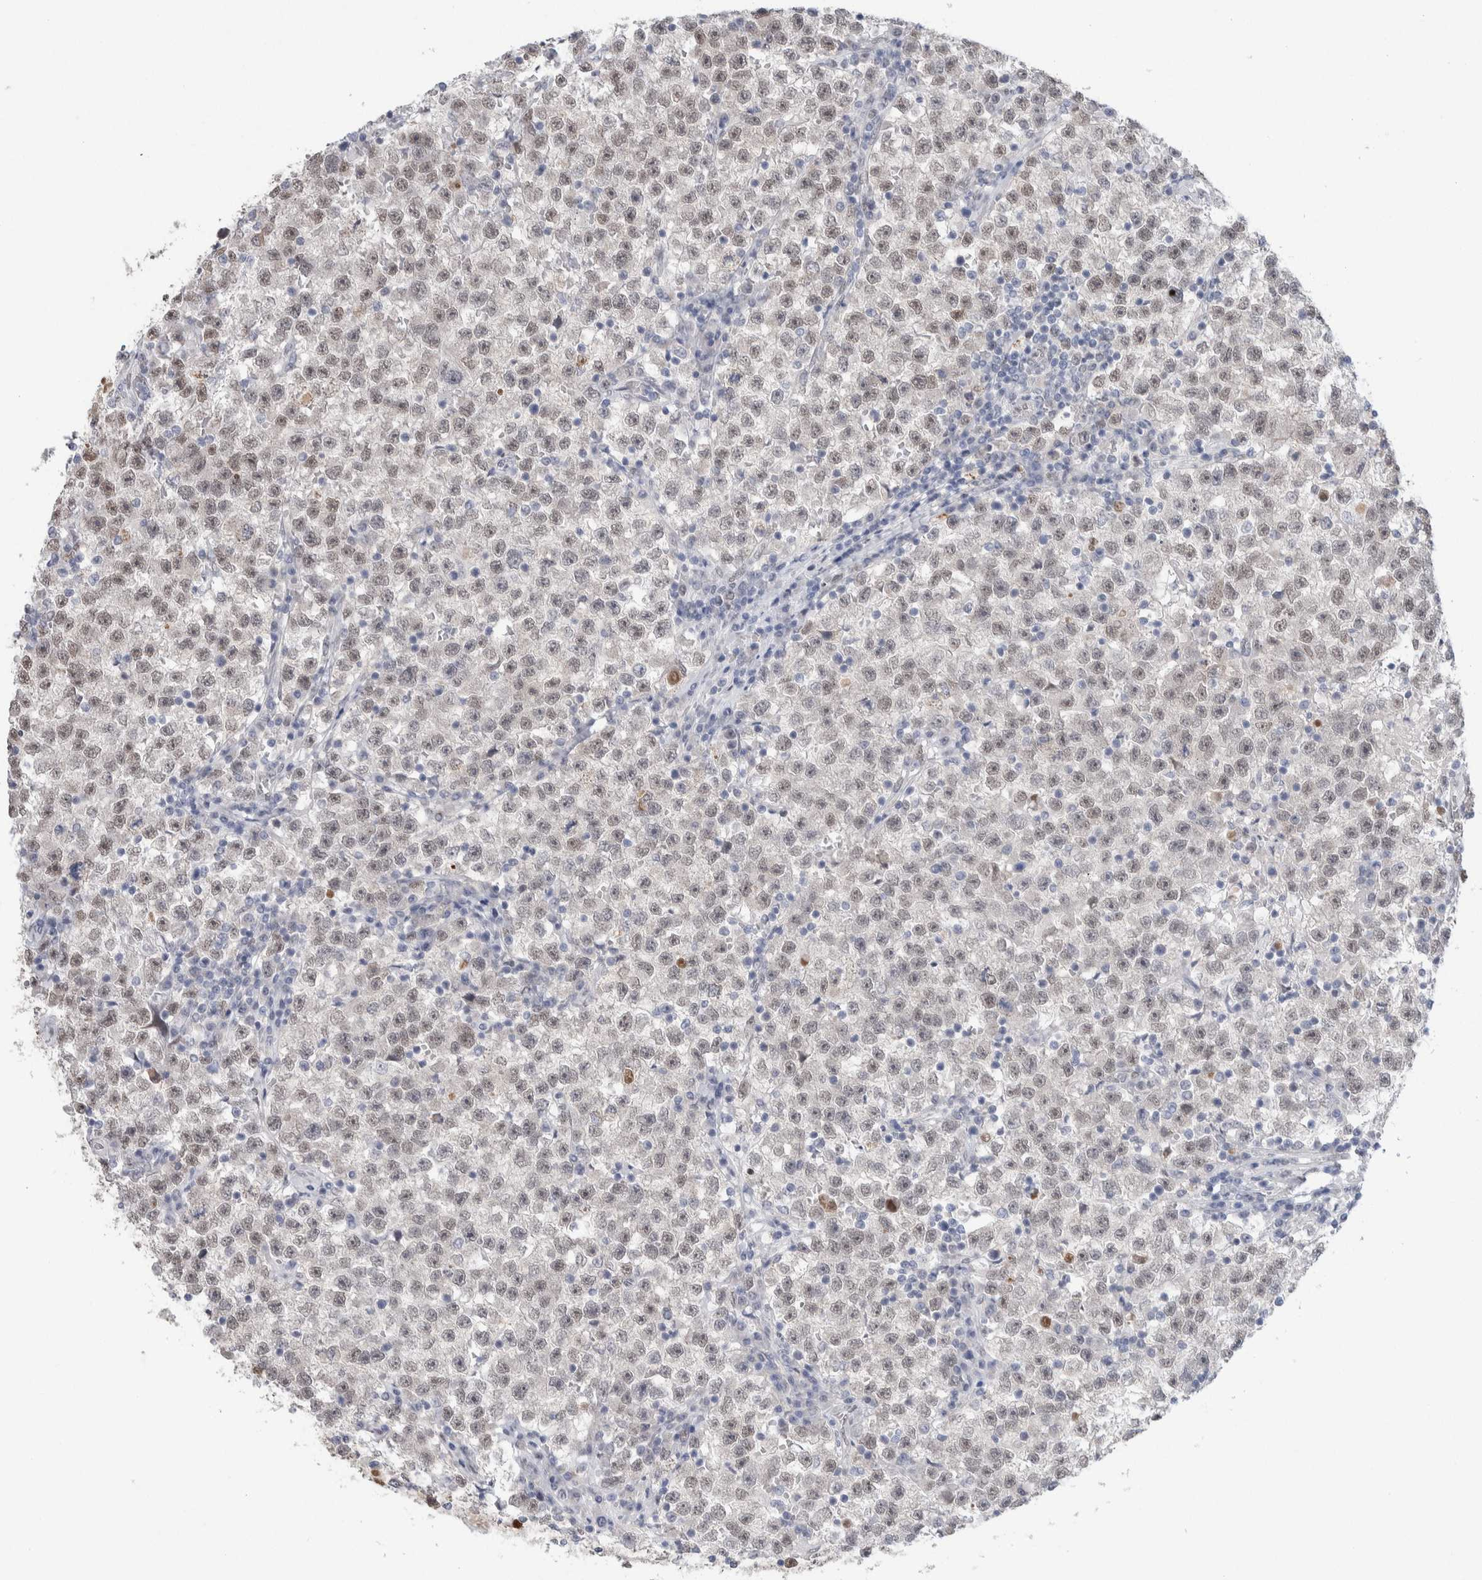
{"staining": {"intensity": "weak", "quantity": "<25%", "location": "nuclear"}, "tissue": "testis cancer", "cell_type": "Tumor cells", "image_type": "cancer", "snomed": [{"axis": "morphology", "description": "Seminoma, NOS"}, {"axis": "topography", "description": "Testis"}], "caption": "DAB immunohistochemical staining of human testis seminoma demonstrates no significant expression in tumor cells. (DAB immunohistochemistry (IHC), high magnification).", "gene": "PRMT1", "patient": {"sex": "male", "age": 22}}